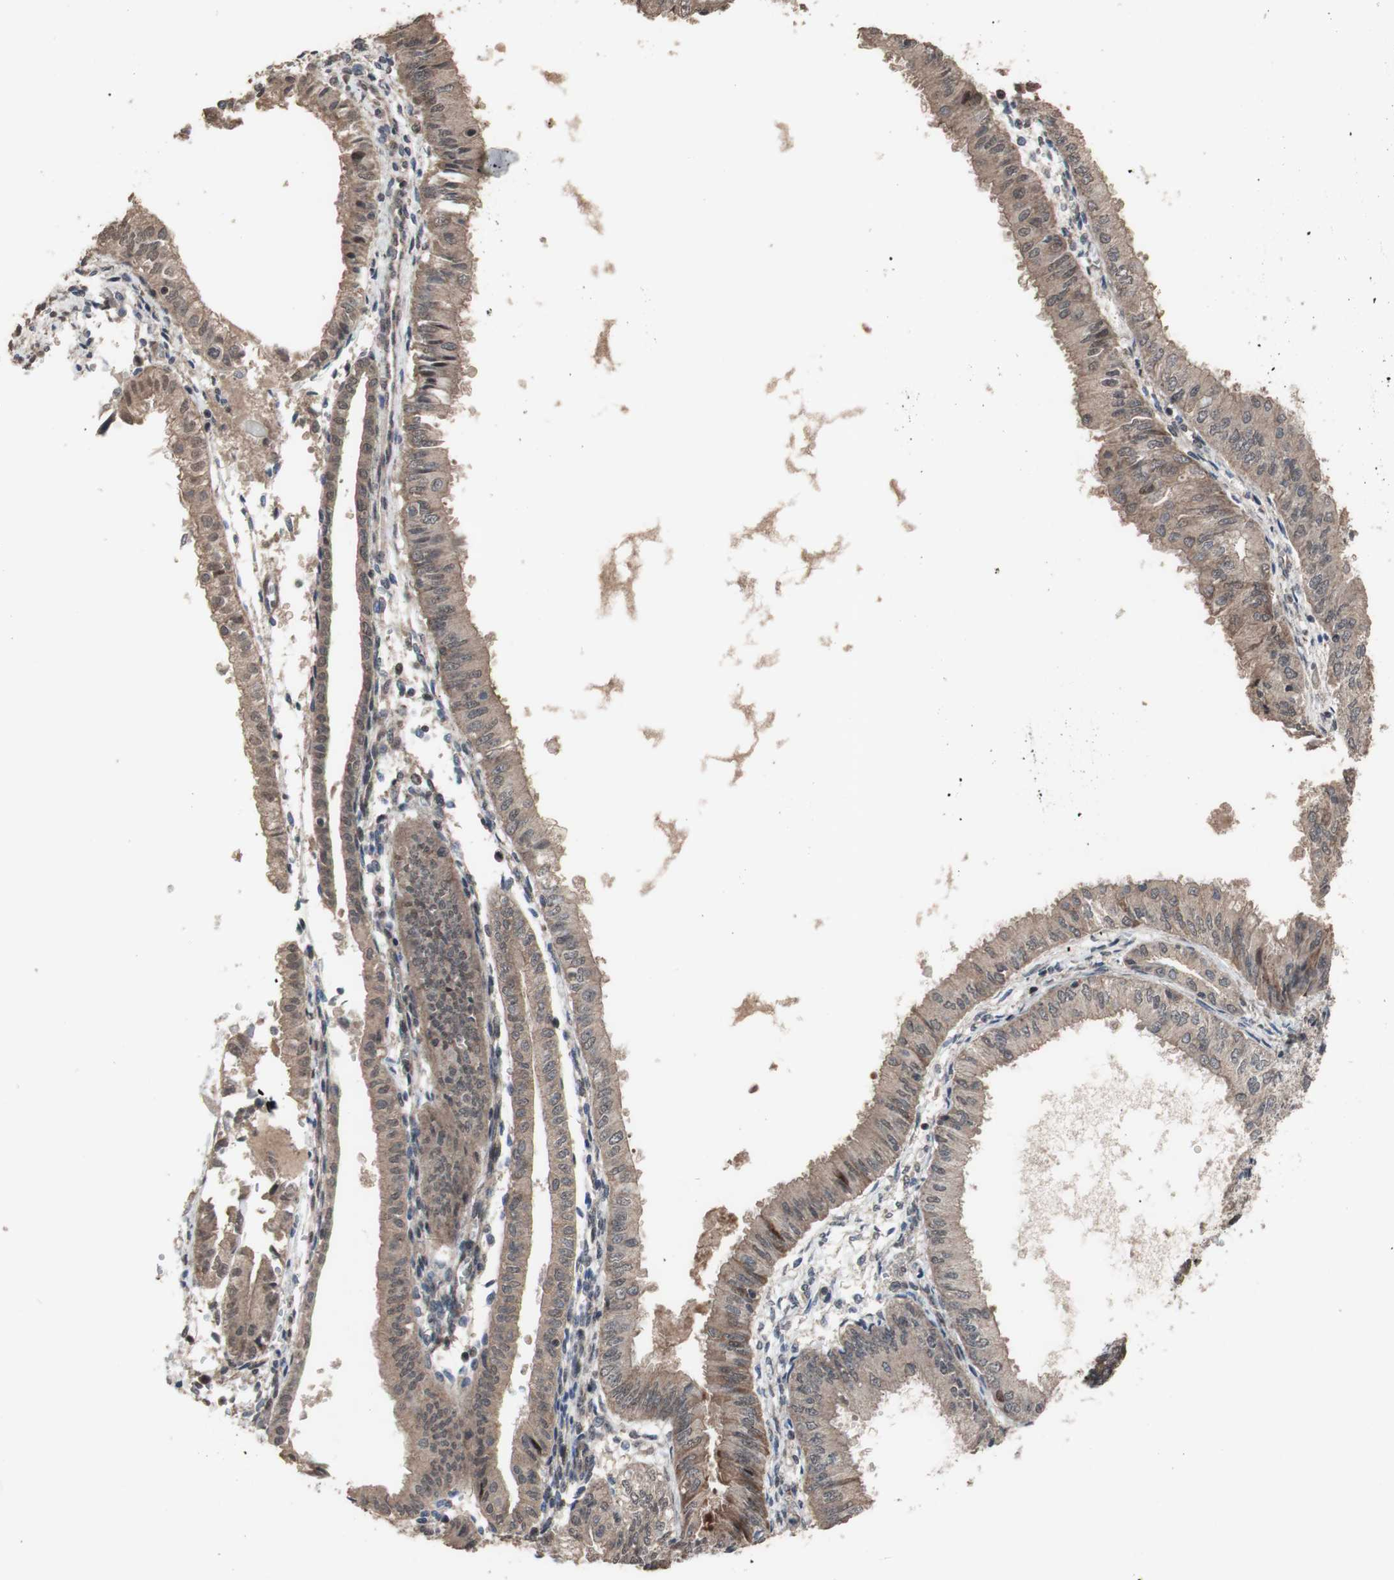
{"staining": {"intensity": "moderate", "quantity": ">75%", "location": "cytoplasmic/membranous"}, "tissue": "endometrial cancer", "cell_type": "Tumor cells", "image_type": "cancer", "snomed": [{"axis": "morphology", "description": "Adenocarcinoma, NOS"}, {"axis": "topography", "description": "Endometrium"}], "caption": "Tumor cells display medium levels of moderate cytoplasmic/membranous expression in about >75% of cells in human endometrial cancer (adenocarcinoma). Nuclei are stained in blue.", "gene": "KANSL1", "patient": {"sex": "female", "age": 53}}